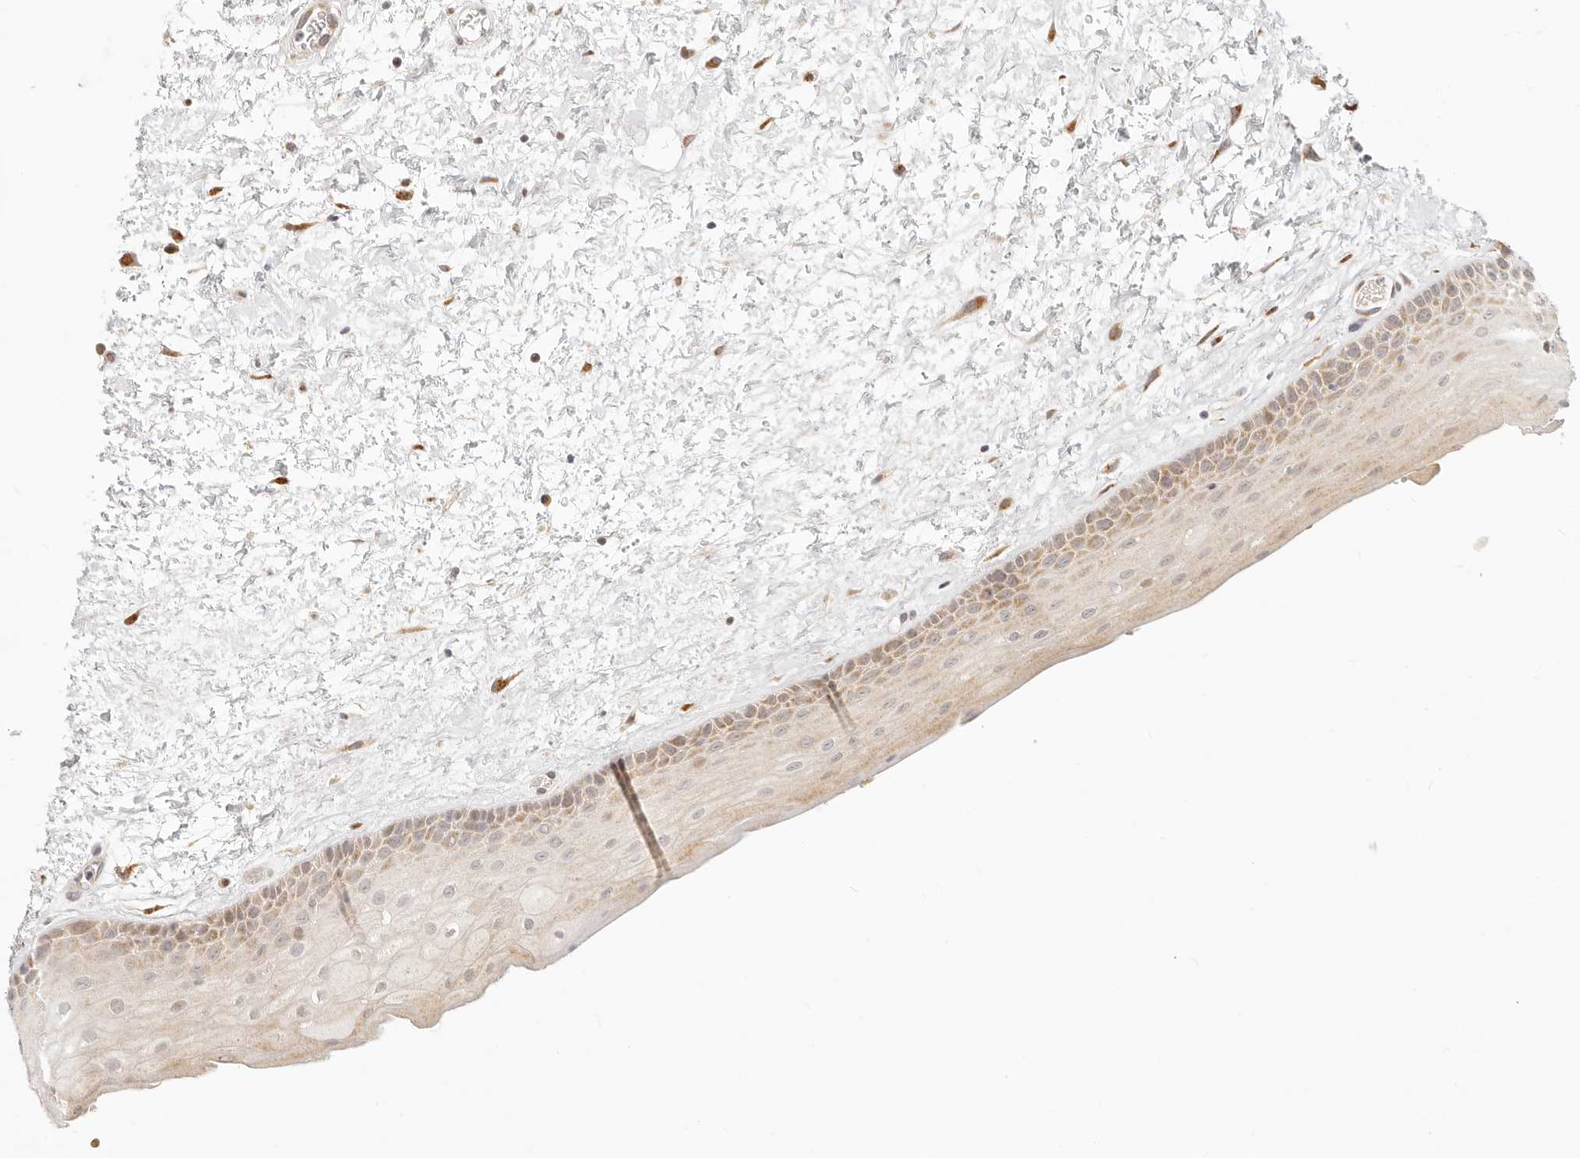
{"staining": {"intensity": "moderate", "quantity": "25%-75%", "location": "cytoplasmic/membranous"}, "tissue": "oral mucosa", "cell_type": "Squamous epithelial cells", "image_type": "normal", "snomed": [{"axis": "morphology", "description": "Normal tissue, NOS"}, {"axis": "topography", "description": "Oral tissue"}], "caption": "IHC of unremarkable human oral mucosa displays medium levels of moderate cytoplasmic/membranous expression in approximately 25%-75% of squamous epithelial cells.", "gene": "FAM20B", "patient": {"sex": "female", "age": 76}}